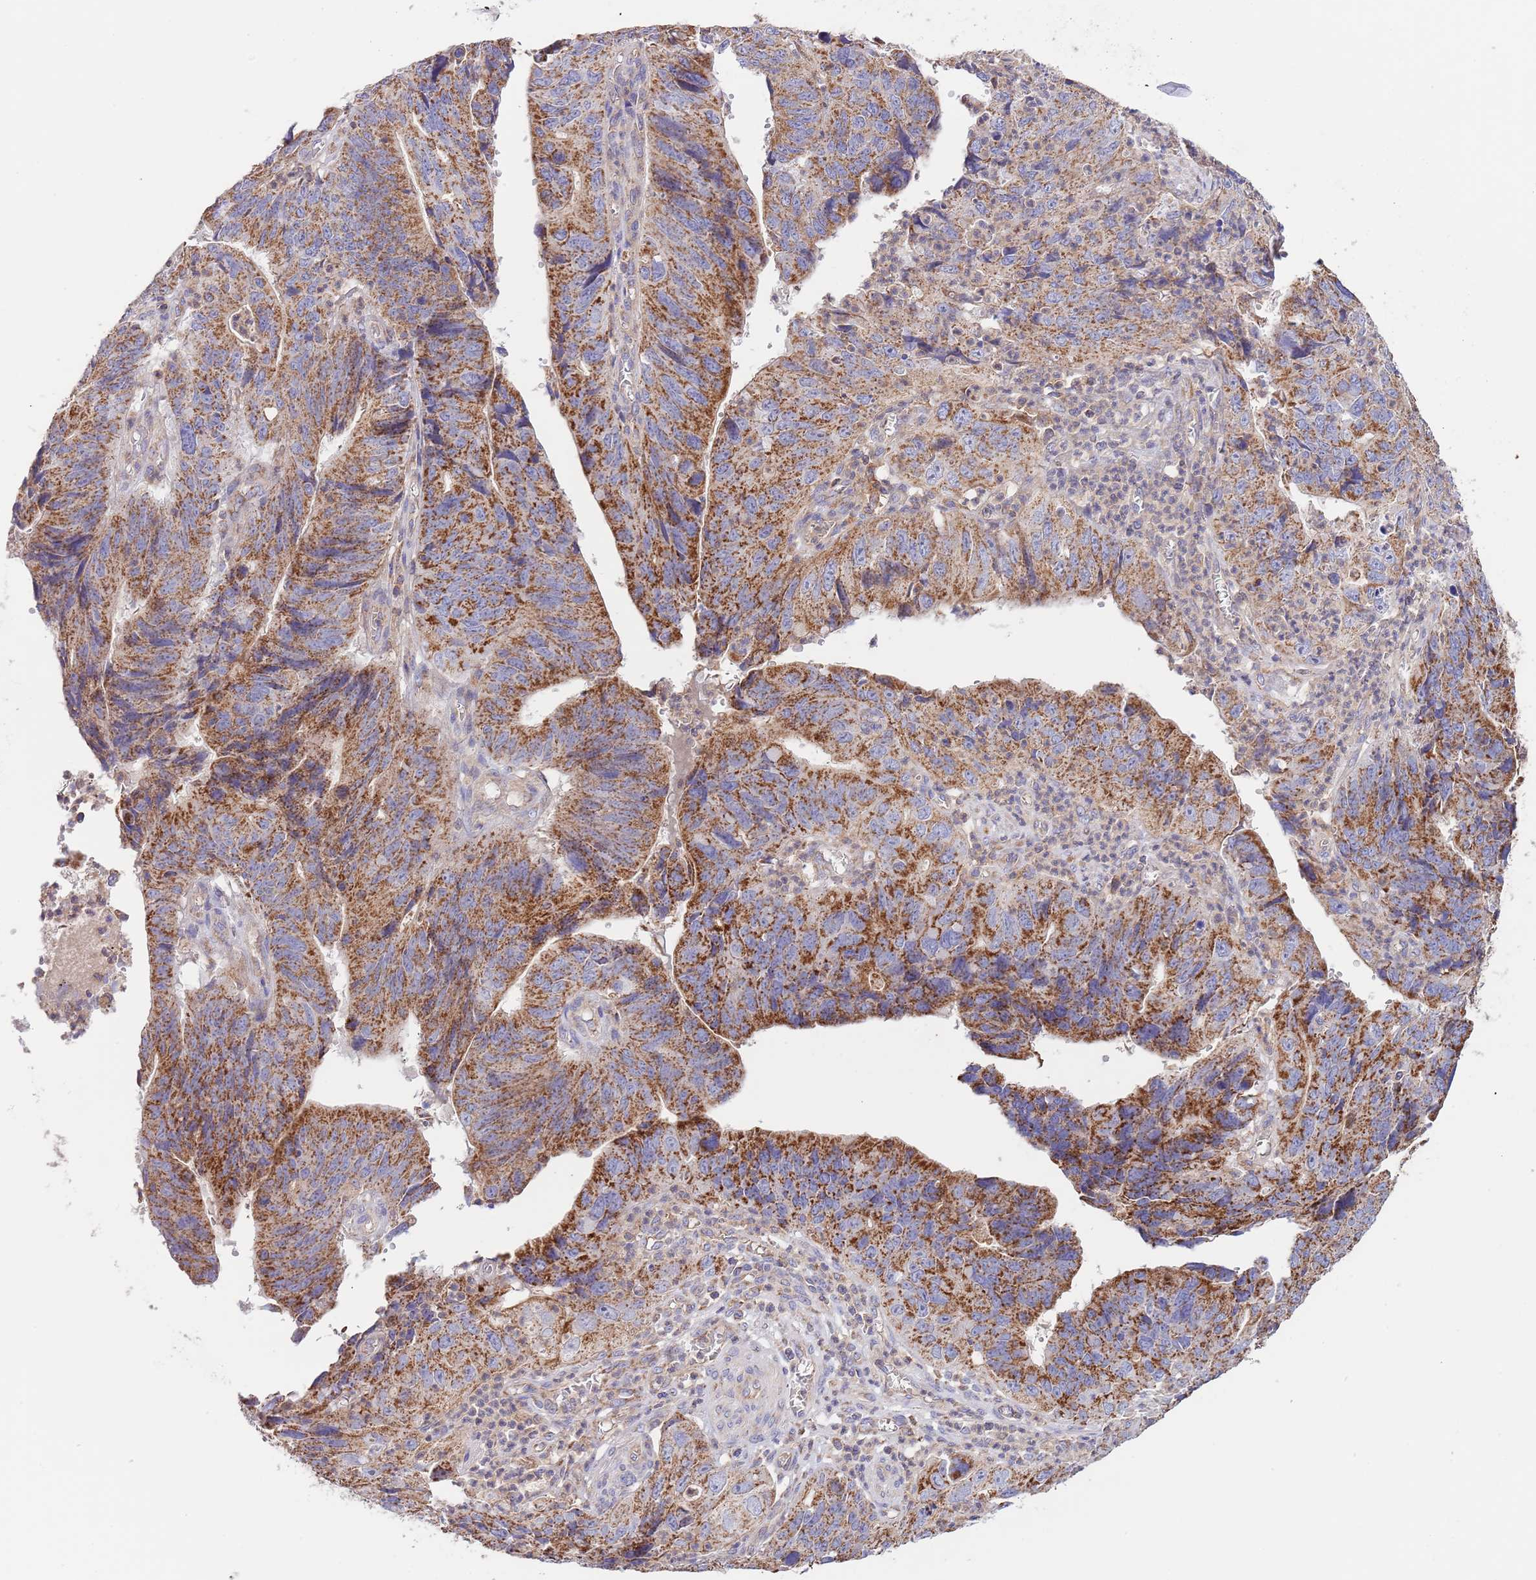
{"staining": {"intensity": "strong", "quantity": ">75%", "location": "cytoplasmic/membranous"}, "tissue": "stomach cancer", "cell_type": "Tumor cells", "image_type": "cancer", "snomed": [{"axis": "morphology", "description": "Adenocarcinoma, NOS"}, {"axis": "topography", "description": "Stomach"}], "caption": "This is an image of immunohistochemistry staining of adenocarcinoma (stomach), which shows strong expression in the cytoplasmic/membranous of tumor cells.", "gene": "DNAJA3", "patient": {"sex": "male", "age": 59}}